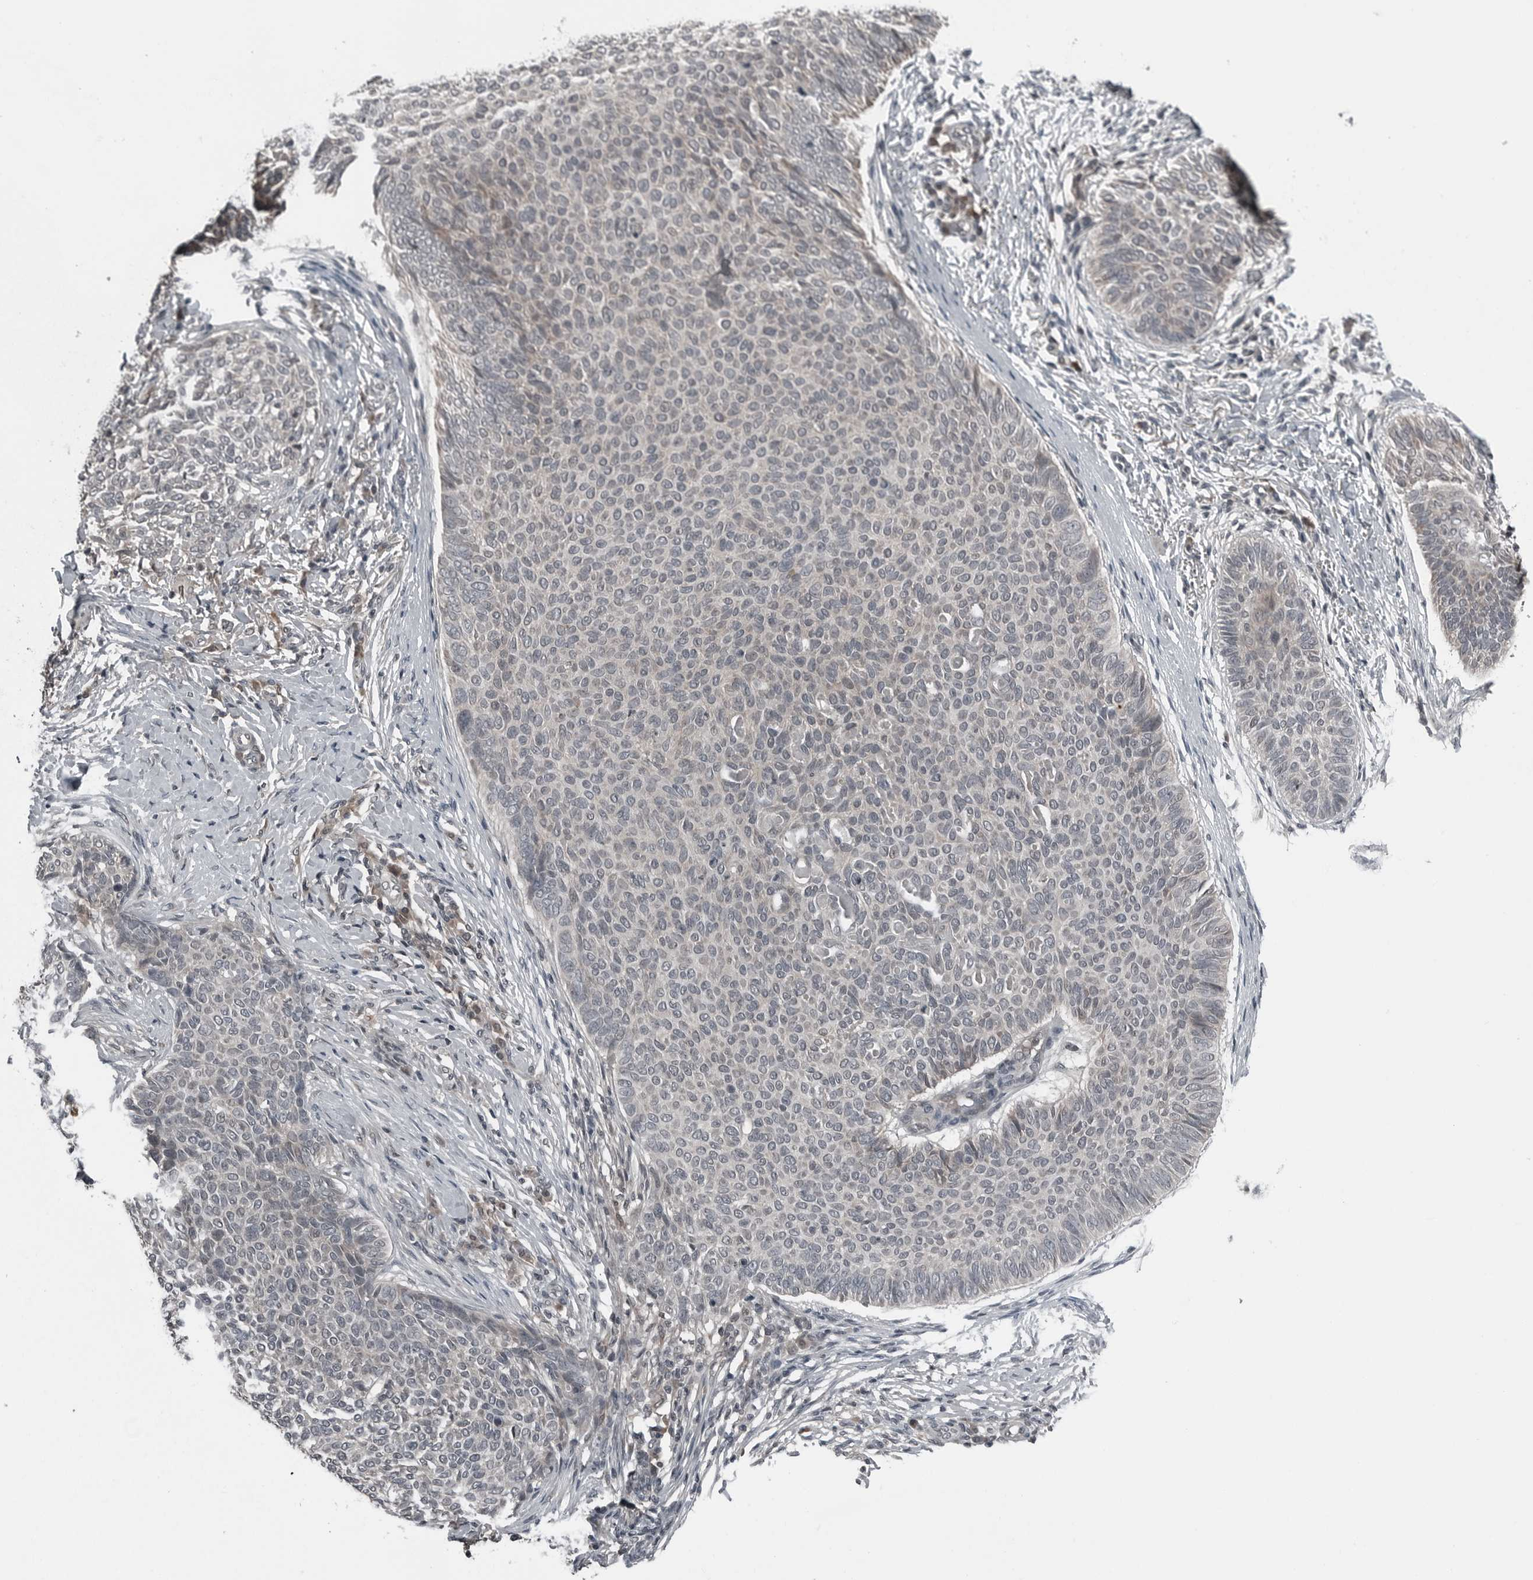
{"staining": {"intensity": "negative", "quantity": "none", "location": "none"}, "tissue": "skin cancer", "cell_type": "Tumor cells", "image_type": "cancer", "snomed": [{"axis": "morphology", "description": "Normal tissue, NOS"}, {"axis": "morphology", "description": "Basal cell carcinoma"}, {"axis": "topography", "description": "Skin"}], "caption": "IHC of human skin cancer (basal cell carcinoma) reveals no staining in tumor cells.", "gene": "GAK", "patient": {"sex": "male", "age": 50}}